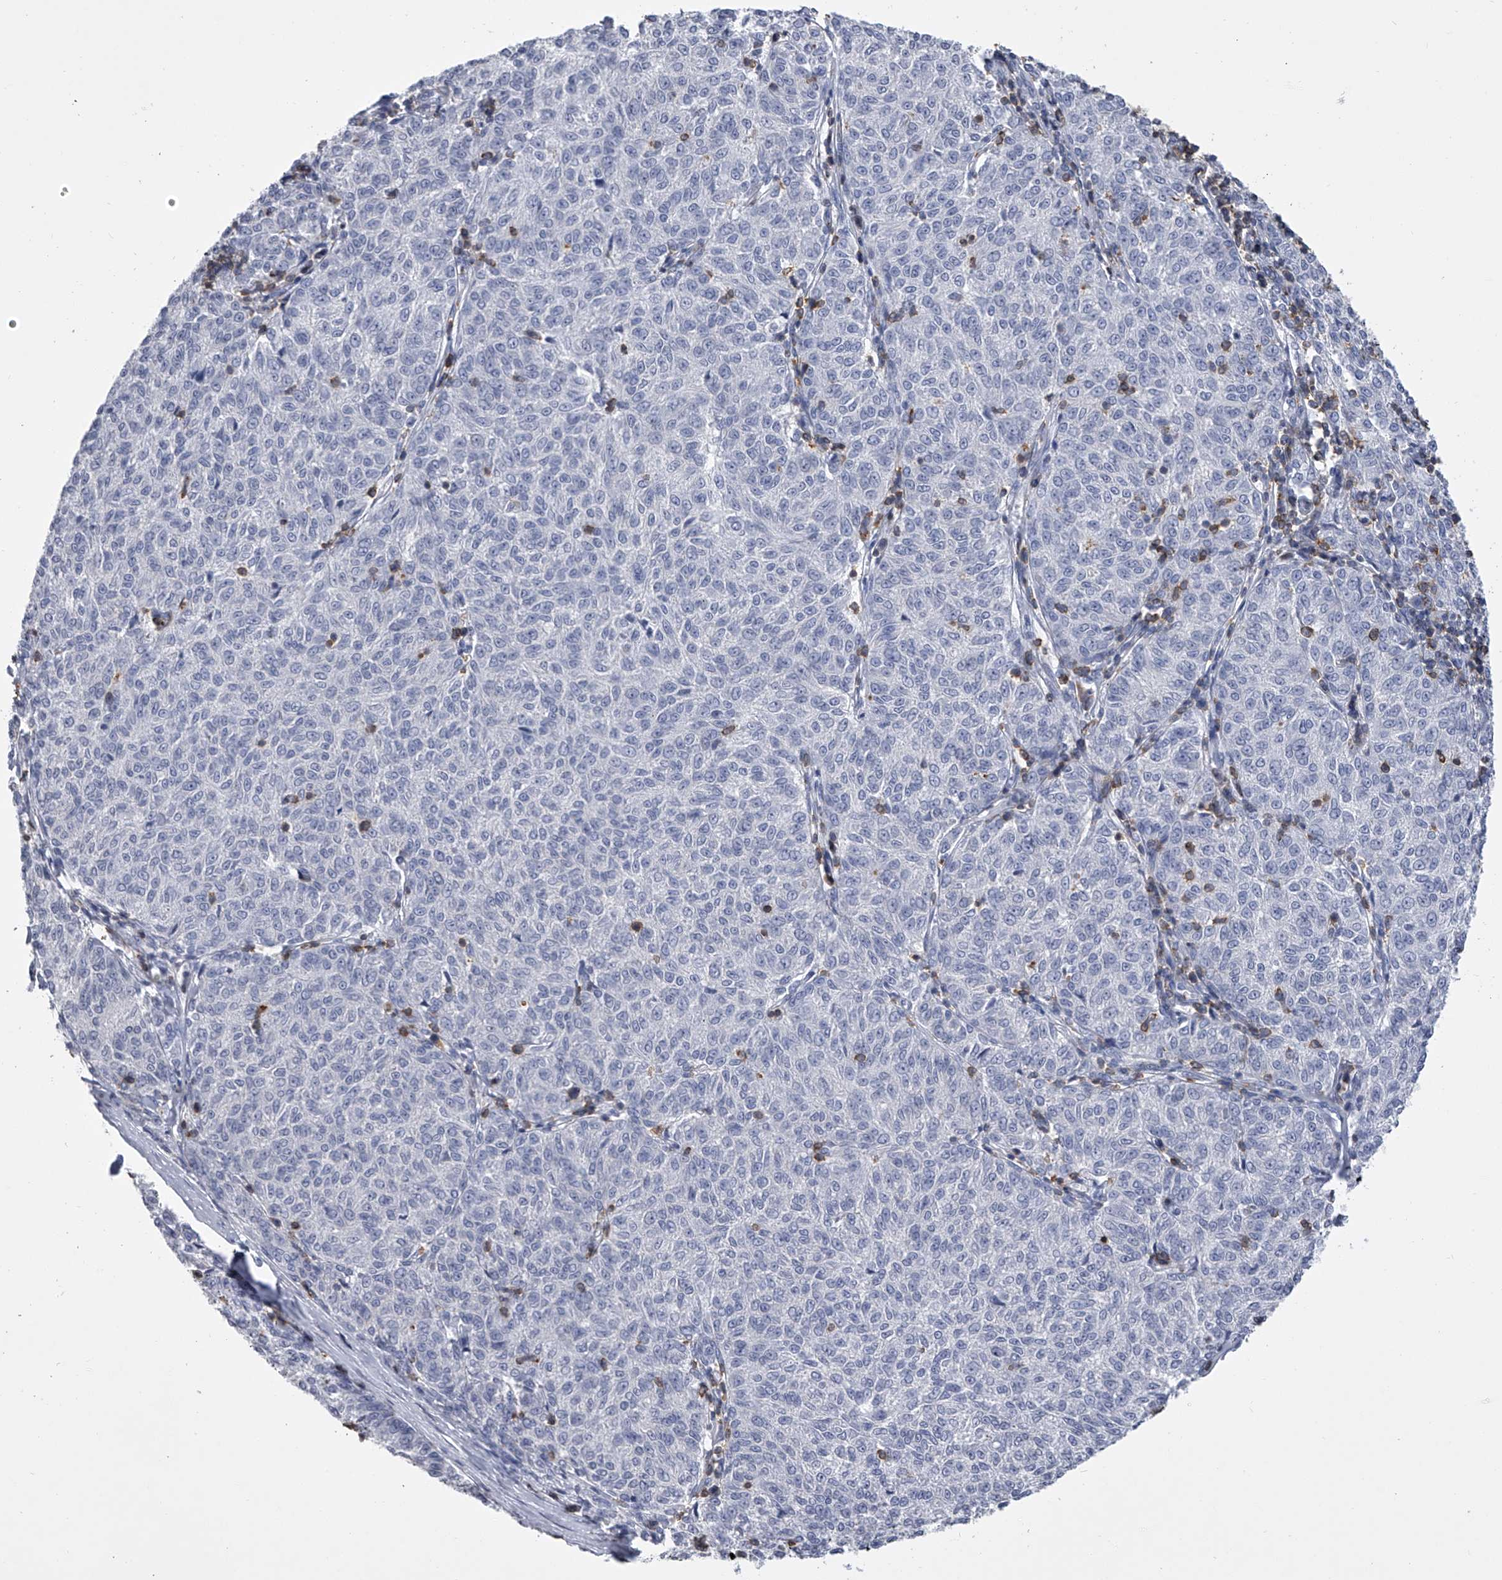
{"staining": {"intensity": "negative", "quantity": "none", "location": "none"}, "tissue": "melanoma", "cell_type": "Tumor cells", "image_type": "cancer", "snomed": [{"axis": "morphology", "description": "Malignant melanoma, NOS"}, {"axis": "topography", "description": "Skin"}], "caption": "Immunohistochemical staining of human melanoma shows no significant positivity in tumor cells. (Brightfield microscopy of DAB immunohistochemistry (IHC) at high magnification).", "gene": "TASP1", "patient": {"sex": "female", "age": 72}}